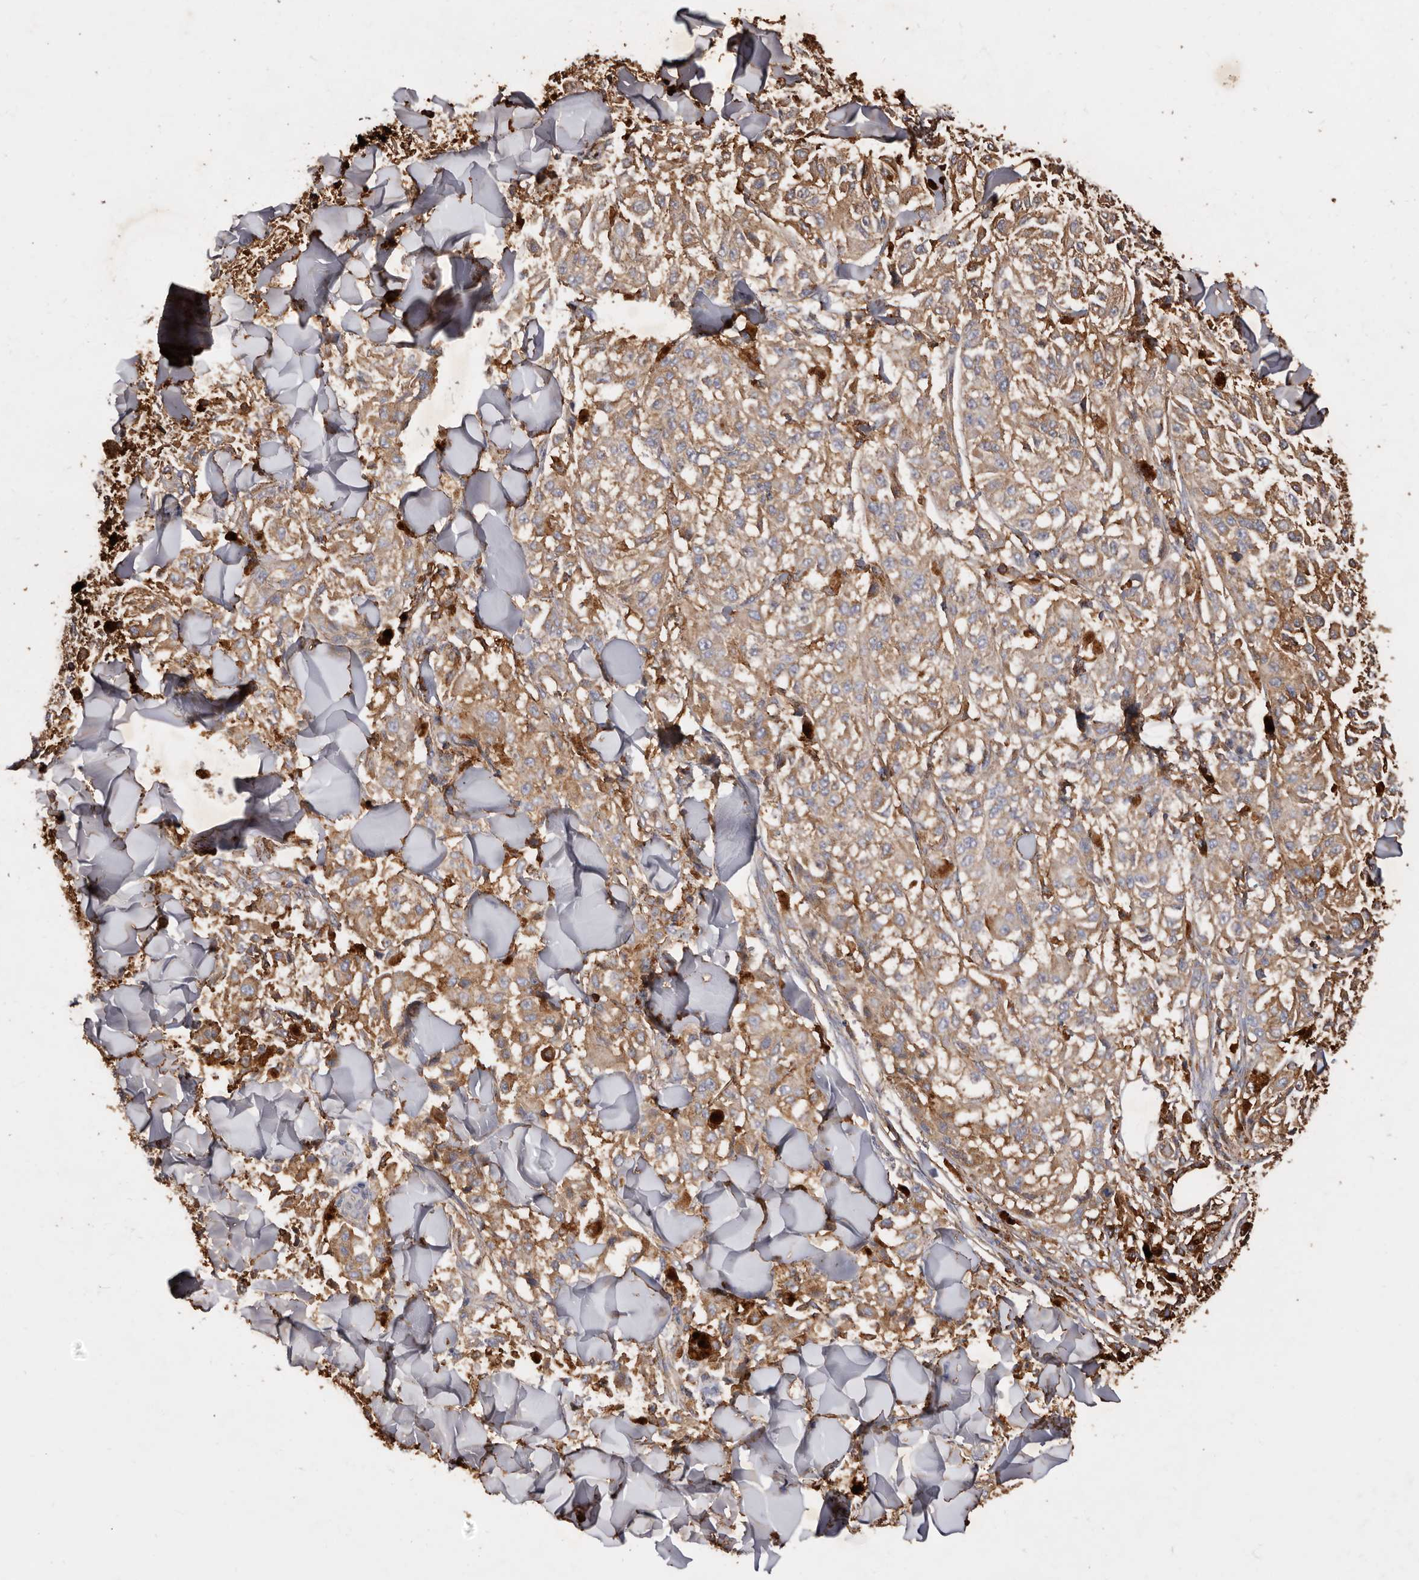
{"staining": {"intensity": "moderate", "quantity": ">75%", "location": "cytoplasmic/membranous"}, "tissue": "melanoma", "cell_type": "Tumor cells", "image_type": "cancer", "snomed": [{"axis": "morphology", "description": "Malignant melanoma, NOS"}, {"axis": "topography", "description": "Skin"}], "caption": "Malignant melanoma stained with a protein marker demonstrates moderate staining in tumor cells.", "gene": "COQ8B", "patient": {"sex": "female", "age": 64}}